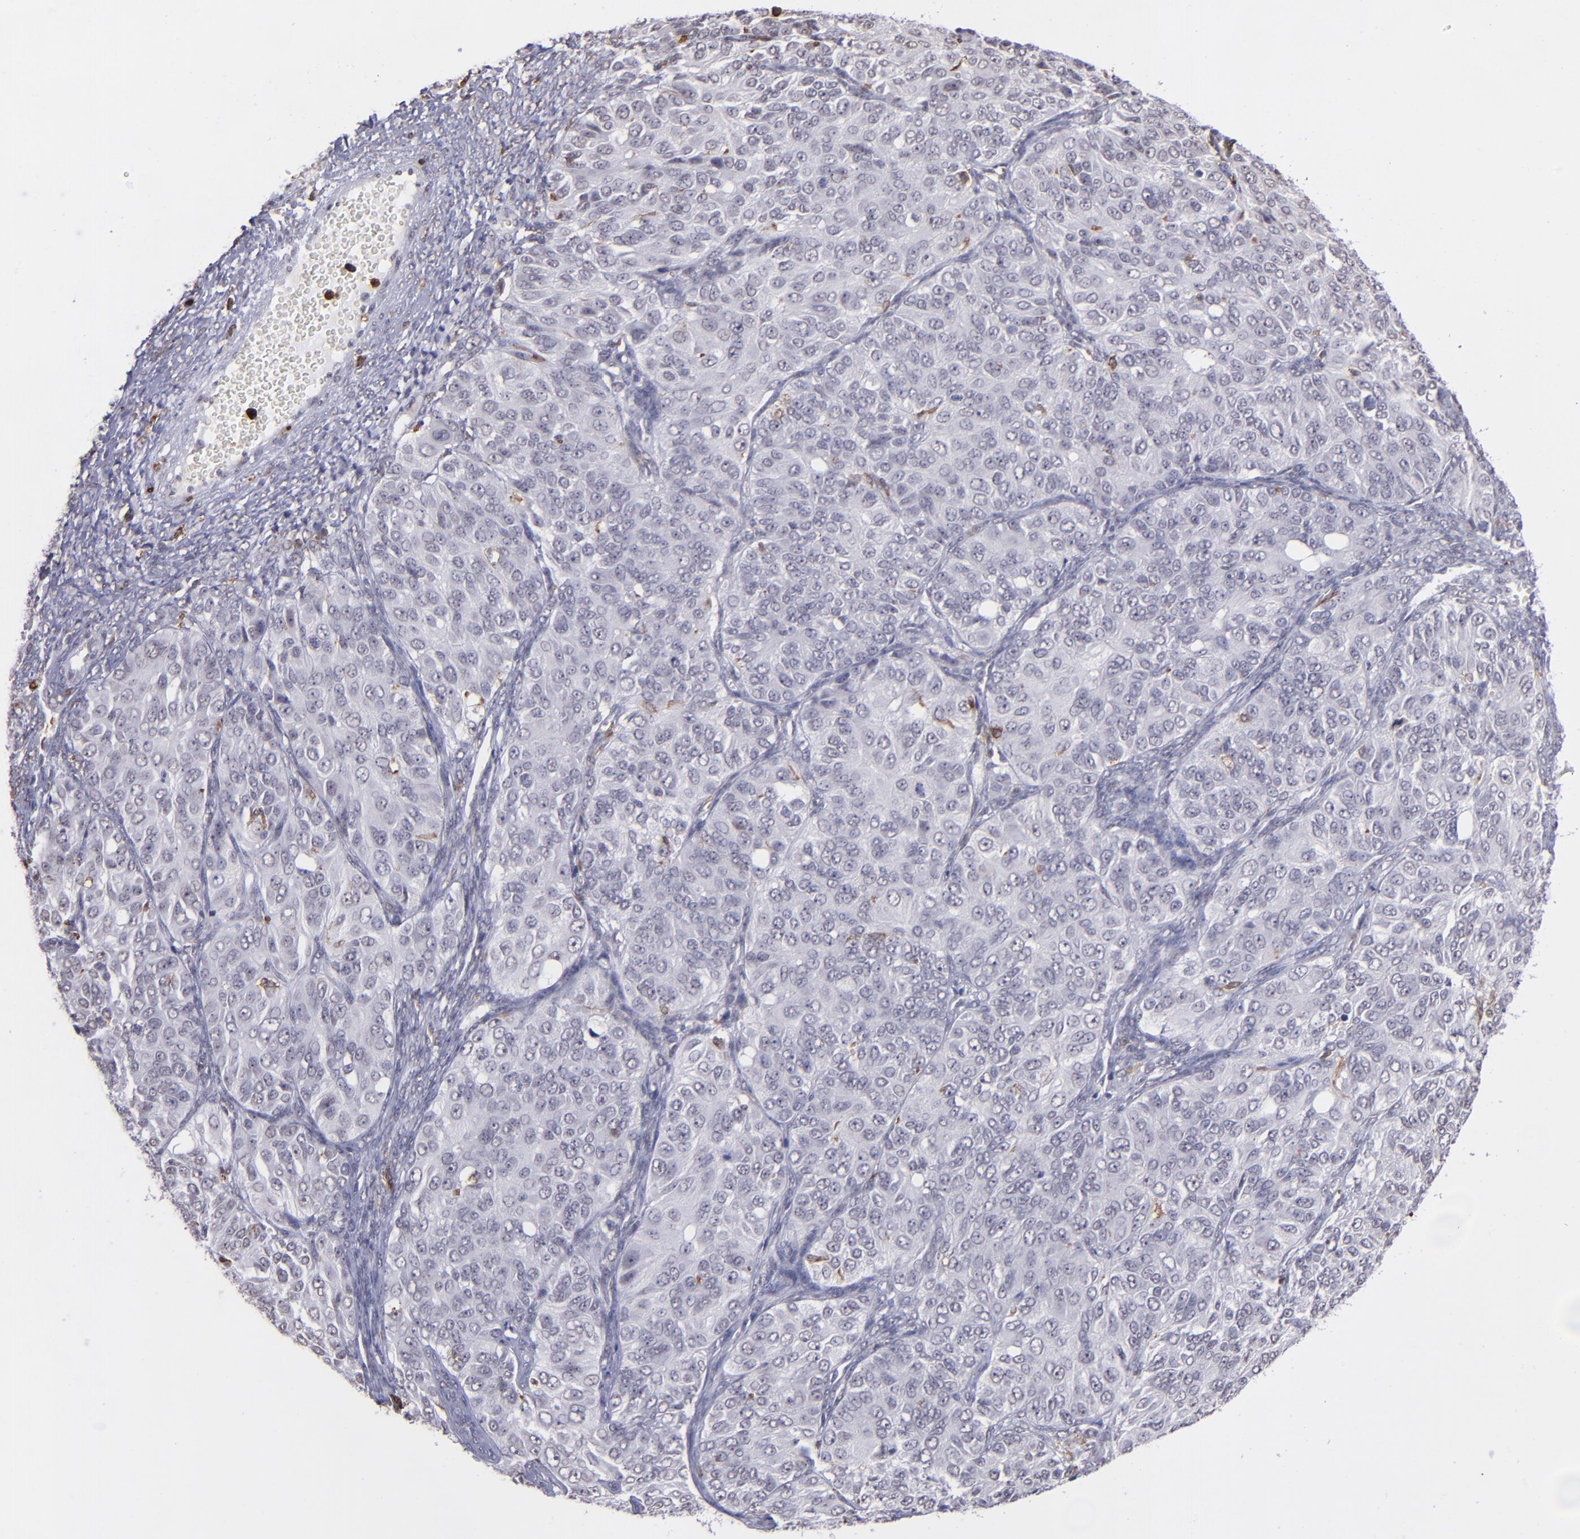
{"staining": {"intensity": "negative", "quantity": "none", "location": "none"}, "tissue": "ovarian cancer", "cell_type": "Tumor cells", "image_type": "cancer", "snomed": [{"axis": "morphology", "description": "Carcinoma, endometroid"}, {"axis": "topography", "description": "Ovary"}], "caption": "Ovarian cancer stained for a protein using immunohistochemistry shows no expression tumor cells.", "gene": "NCF2", "patient": {"sex": "female", "age": 51}}